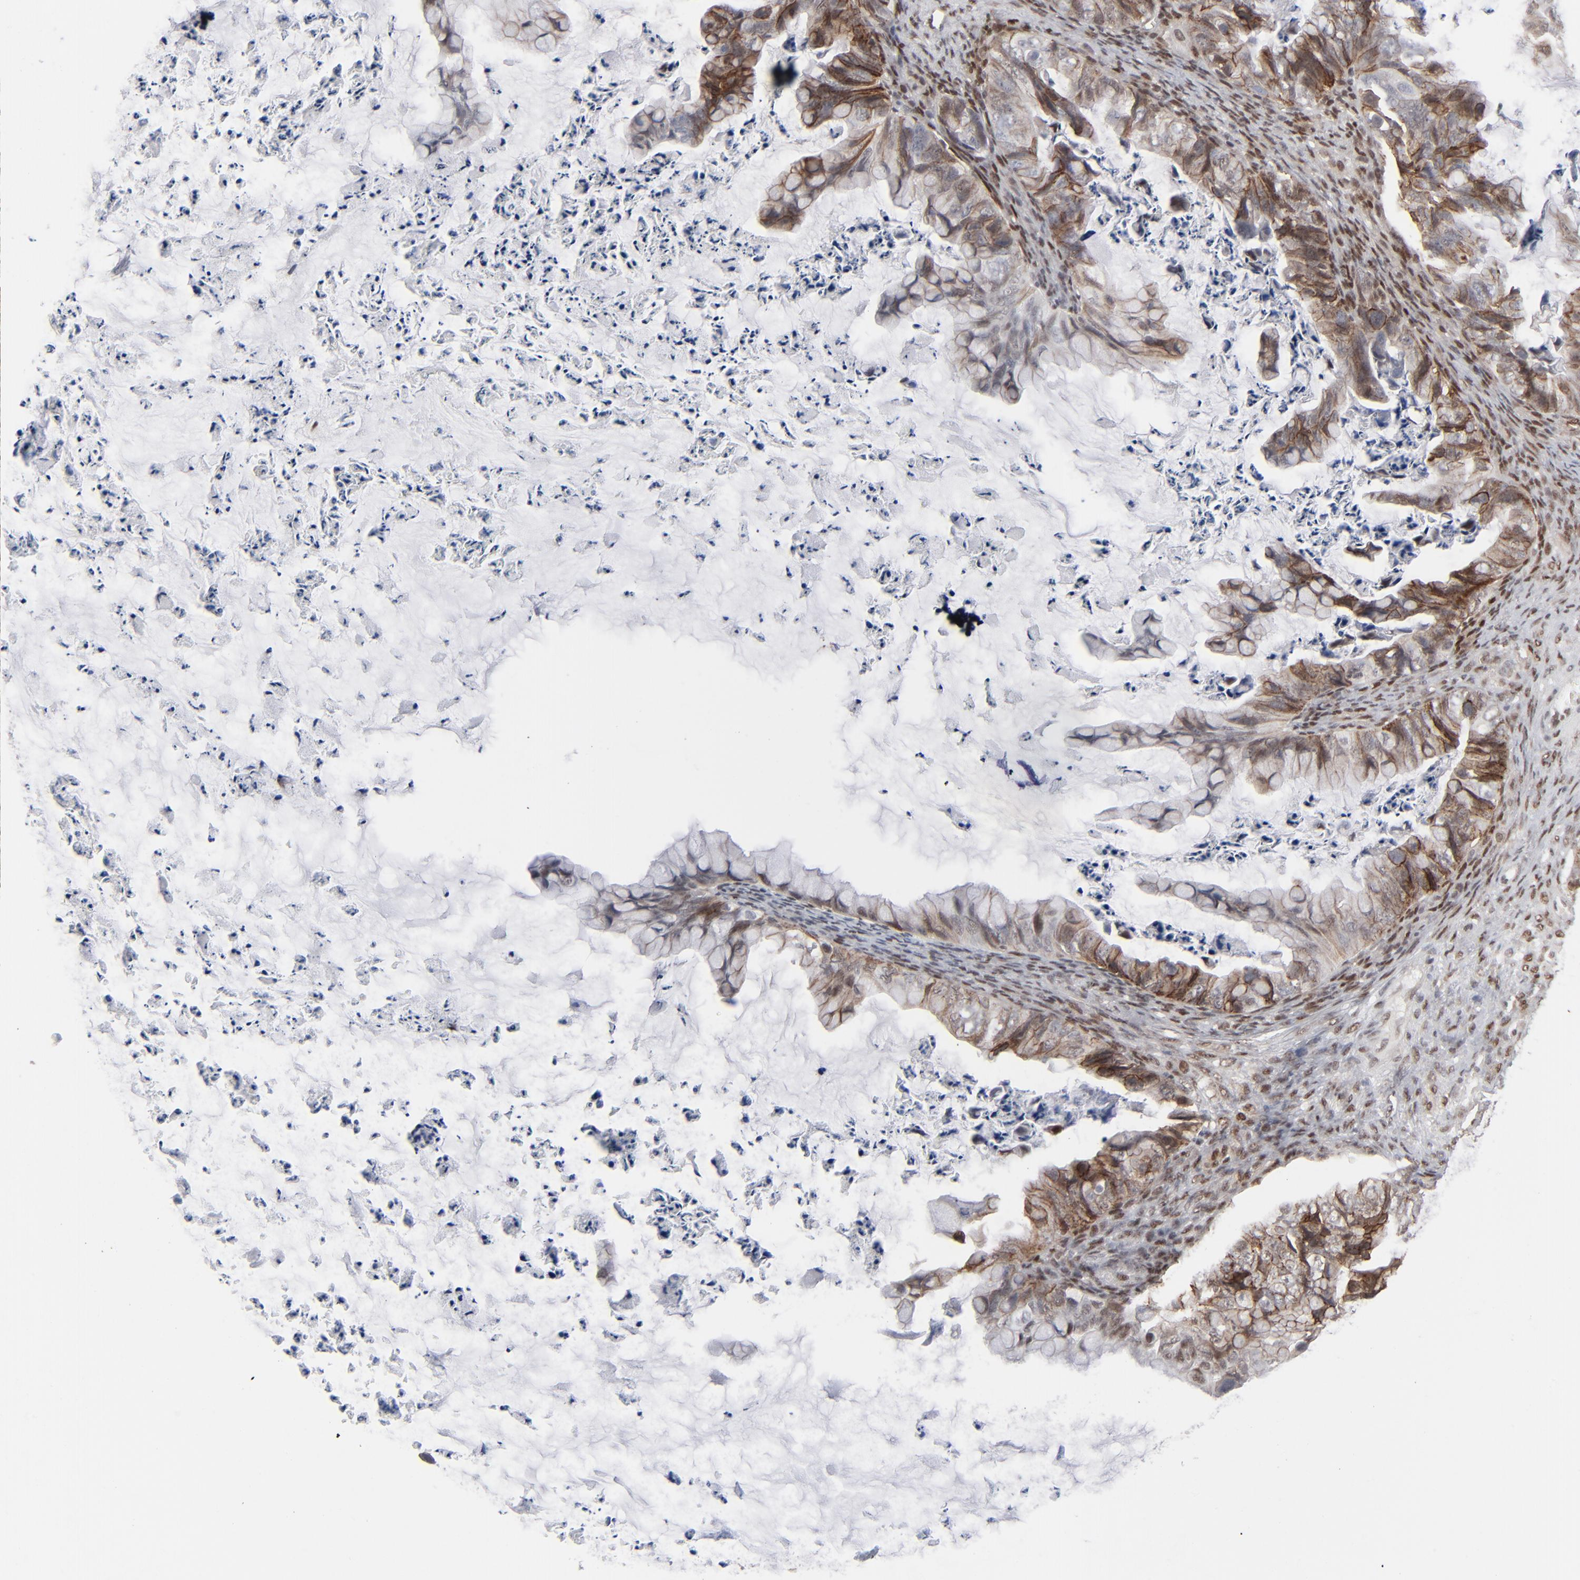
{"staining": {"intensity": "strong", "quantity": "25%-75%", "location": "cytoplasmic/membranous"}, "tissue": "ovarian cancer", "cell_type": "Tumor cells", "image_type": "cancer", "snomed": [{"axis": "morphology", "description": "Cystadenocarcinoma, mucinous, NOS"}, {"axis": "topography", "description": "Ovary"}], "caption": "Immunohistochemical staining of mucinous cystadenocarcinoma (ovarian) reveals high levels of strong cytoplasmic/membranous protein staining in approximately 25%-75% of tumor cells.", "gene": "IRF9", "patient": {"sex": "female", "age": 36}}